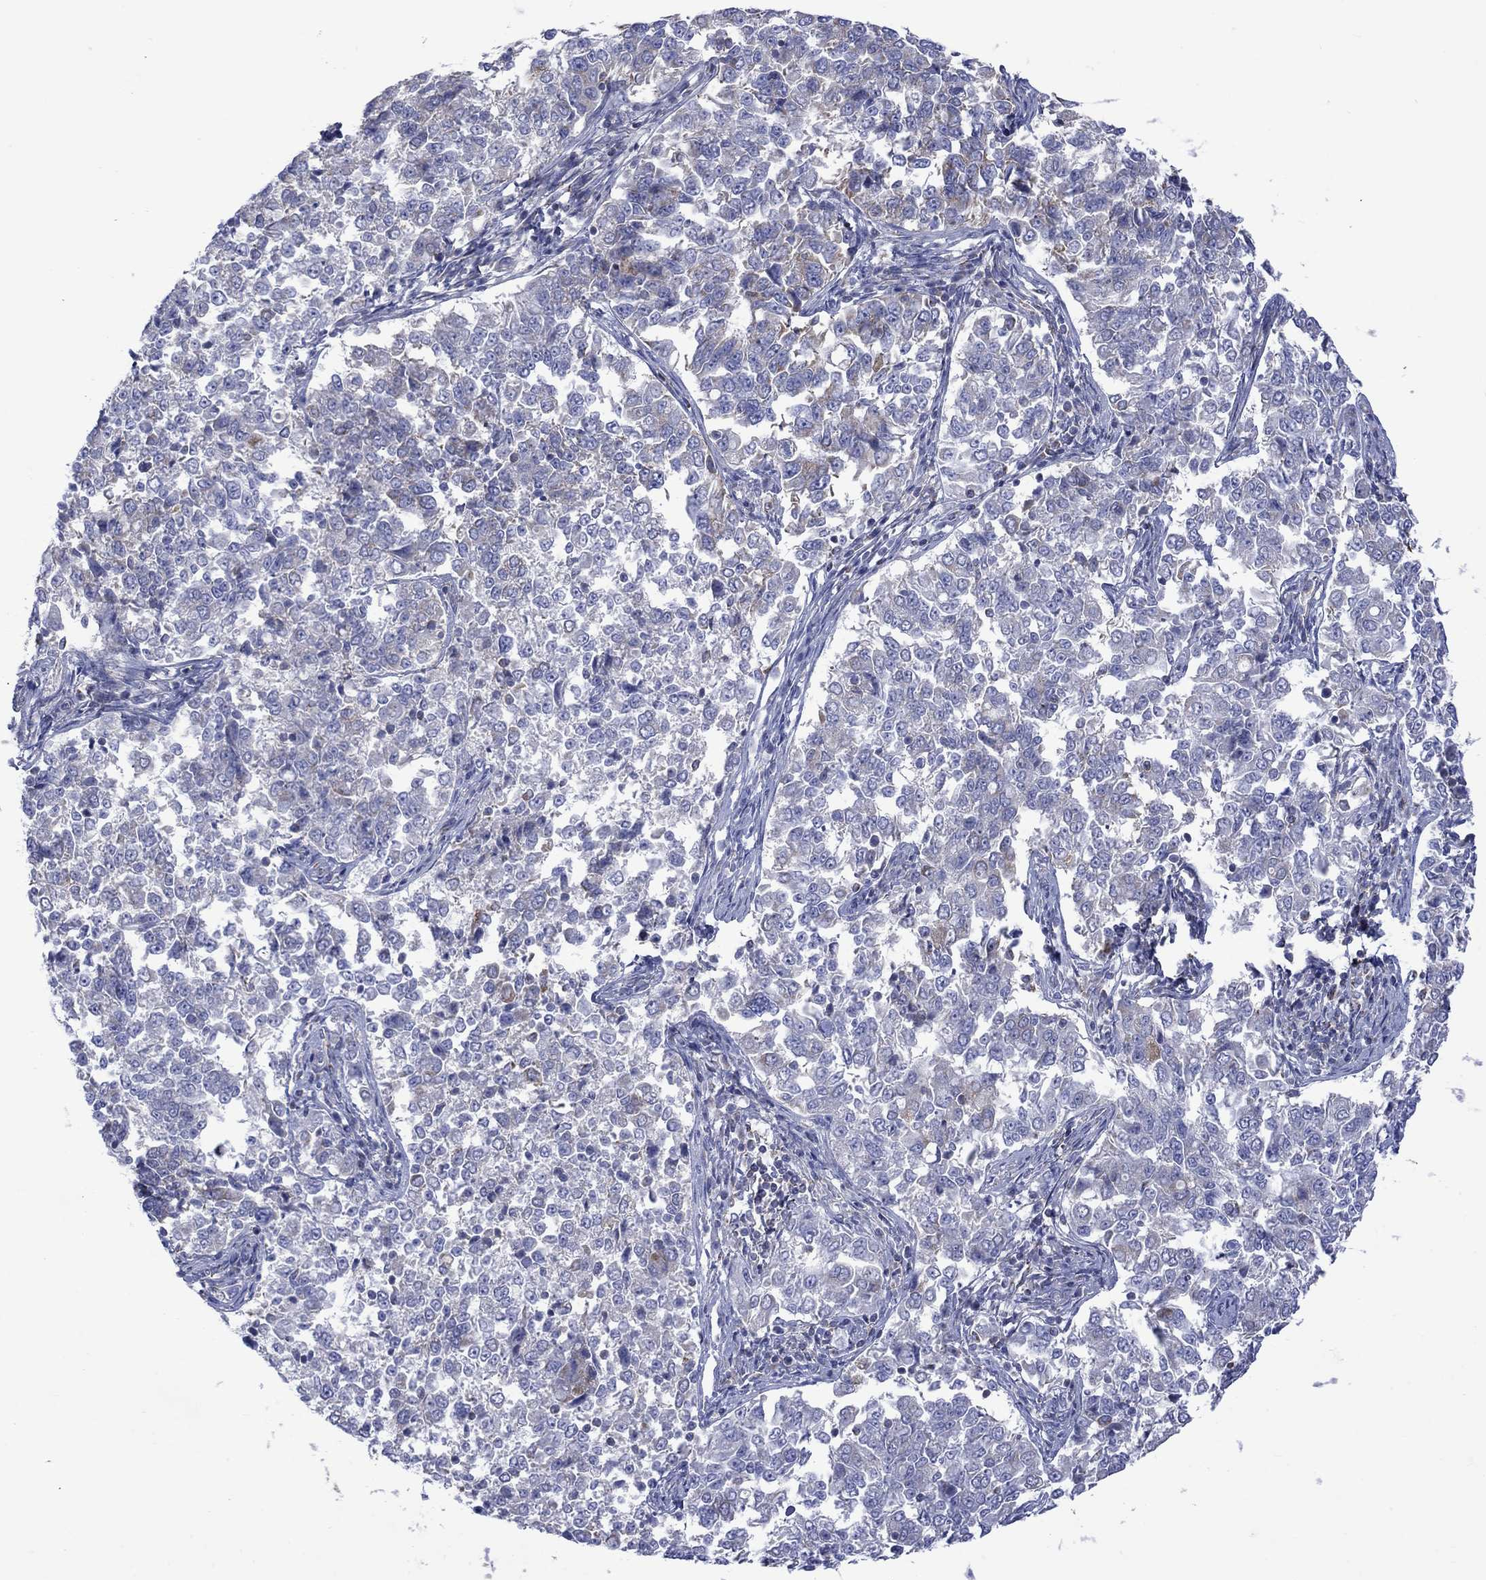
{"staining": {"intensity": "weak", "quantity": "<25%", "location": "cytoplasmic/membranous"}, "tissue": "endometrial cancer", "cell_type": "Tumor cells", "image_type": "cancer", "snomed": [{"axis": "morphology", "description": "Adenocarcinoma, NOS"}, {"axis": "topography", "description": "Endometrium"}], "caption": "High power microscopy photomicrograph of an immunohistochemistry histopathology image of adenocarcinoma (endometrial), revealing no significant staining in tumor cells.", "gene": "CISD1", "patient": {"sex": "female", "age": 43}}